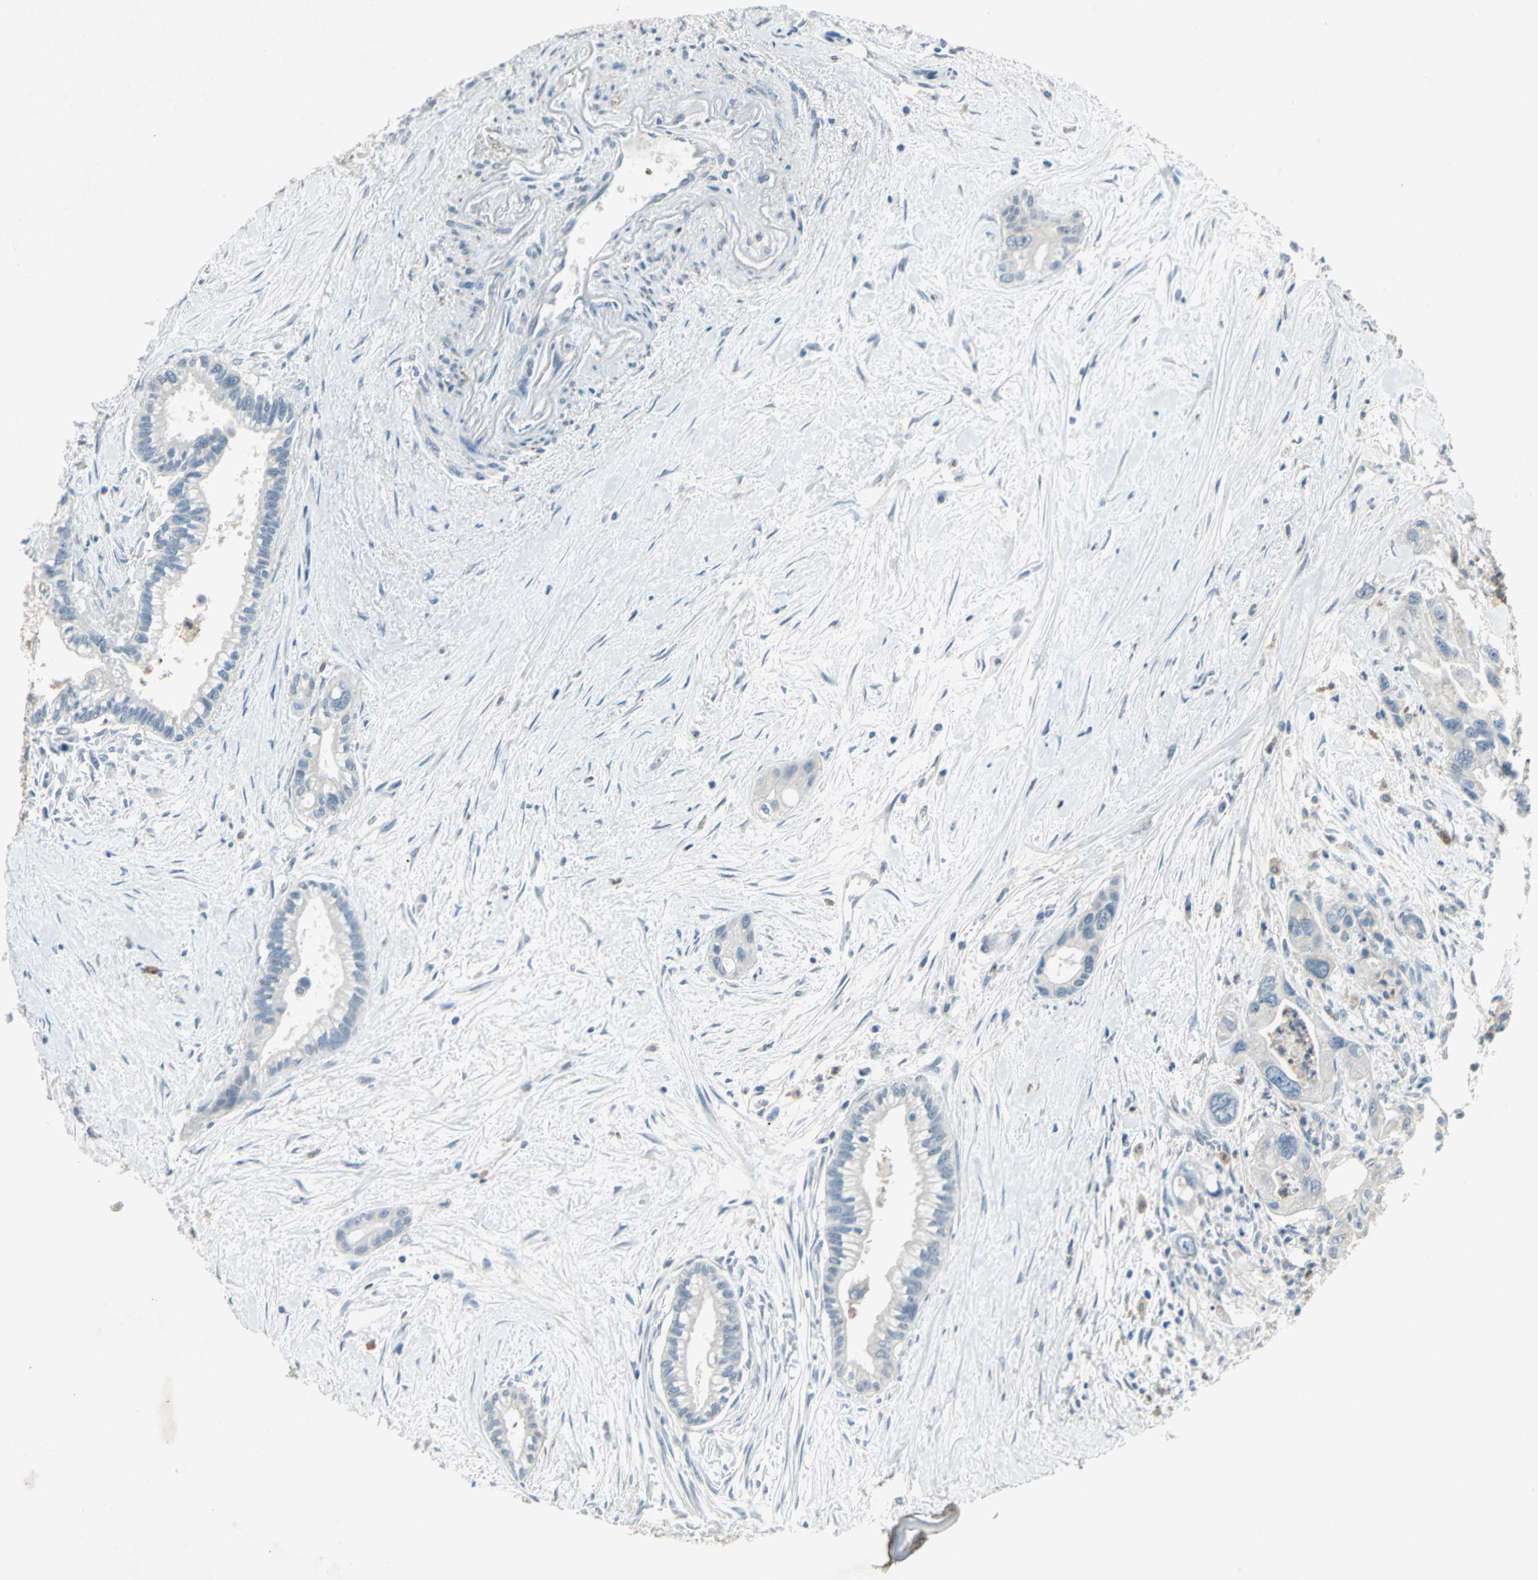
{"staining": {"intensity": "negative", "quantity": "none", "location": "none"}, "tissue": "pancreatic cancer", "cell_type": "Tumor cells", "image_type": "cancer", "snomed": [{"axis": "morphology", "description": "Adenocarcinoma, NOS"}, {"axis": "topography", "description": "Pancreas"}], "caption": "This is a image of immunohistochemistry (IHC) staining of pancreatic cancer (adenocarcinoma), which shows no expression in tumor cells.", "gene": "CAMK2B", "patient": {"sex": "male", "age": 70}}